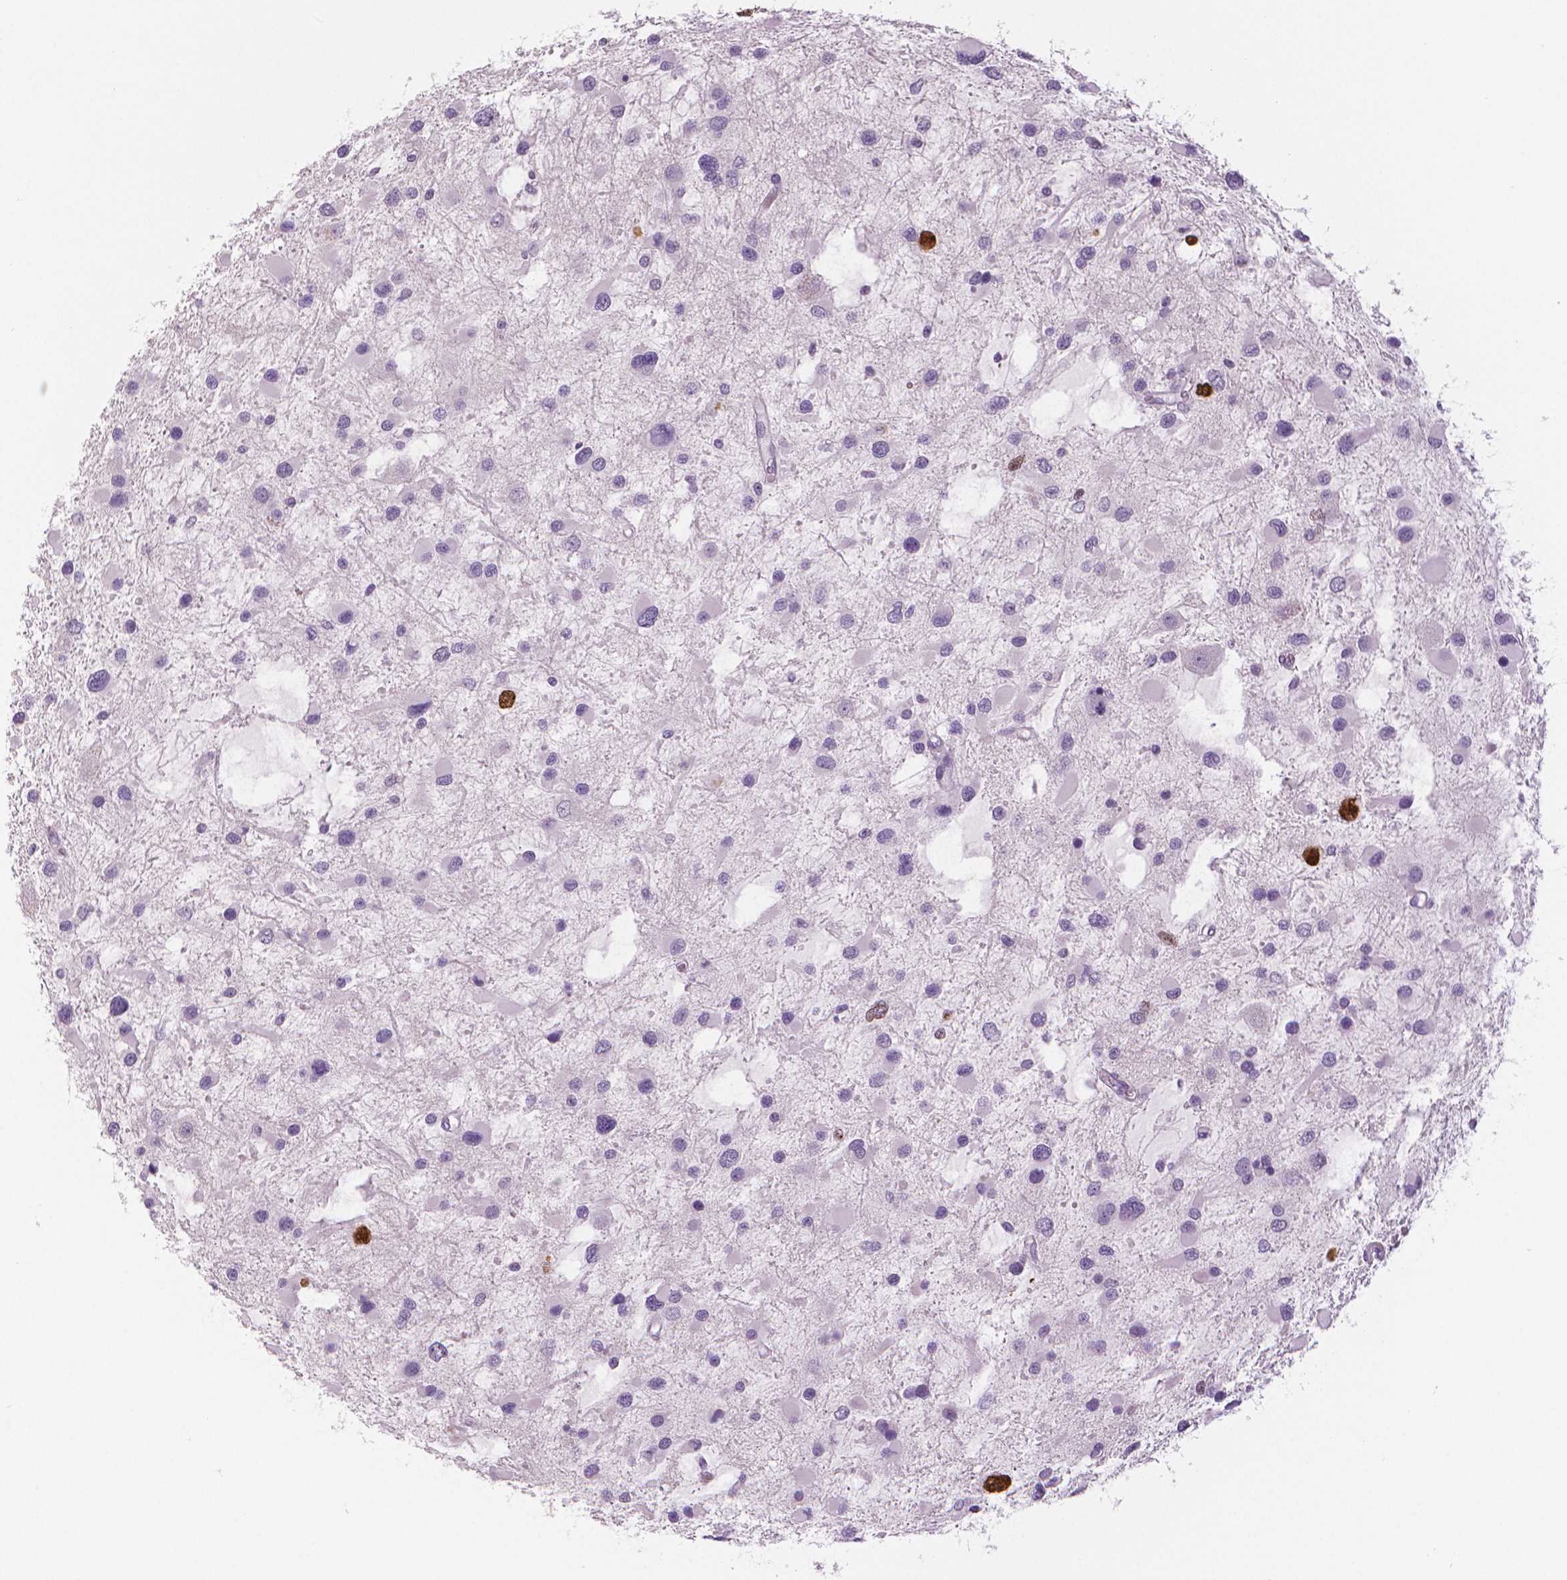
{"staining": {"intensity": "strong", "quantity": "<25%", "location": "nuclear"}, "tissue": "glioma", "cell_type": "Tumor cells", "image_type": "cancer", "snomed": [{"axis": "morphology", "description": "Glioma, malignant, Low grade"}, {"axis": "topography", "description": "Brain"}], "caption": "Protein staining shows strong nuclear positivity in approximately <25% of tumor cells in malignant glioma (low-grade). (IHC, brightfield microscopy, high magnification).", "gene": "MKI67", "patient": {"sex": "female", "age": 32}}